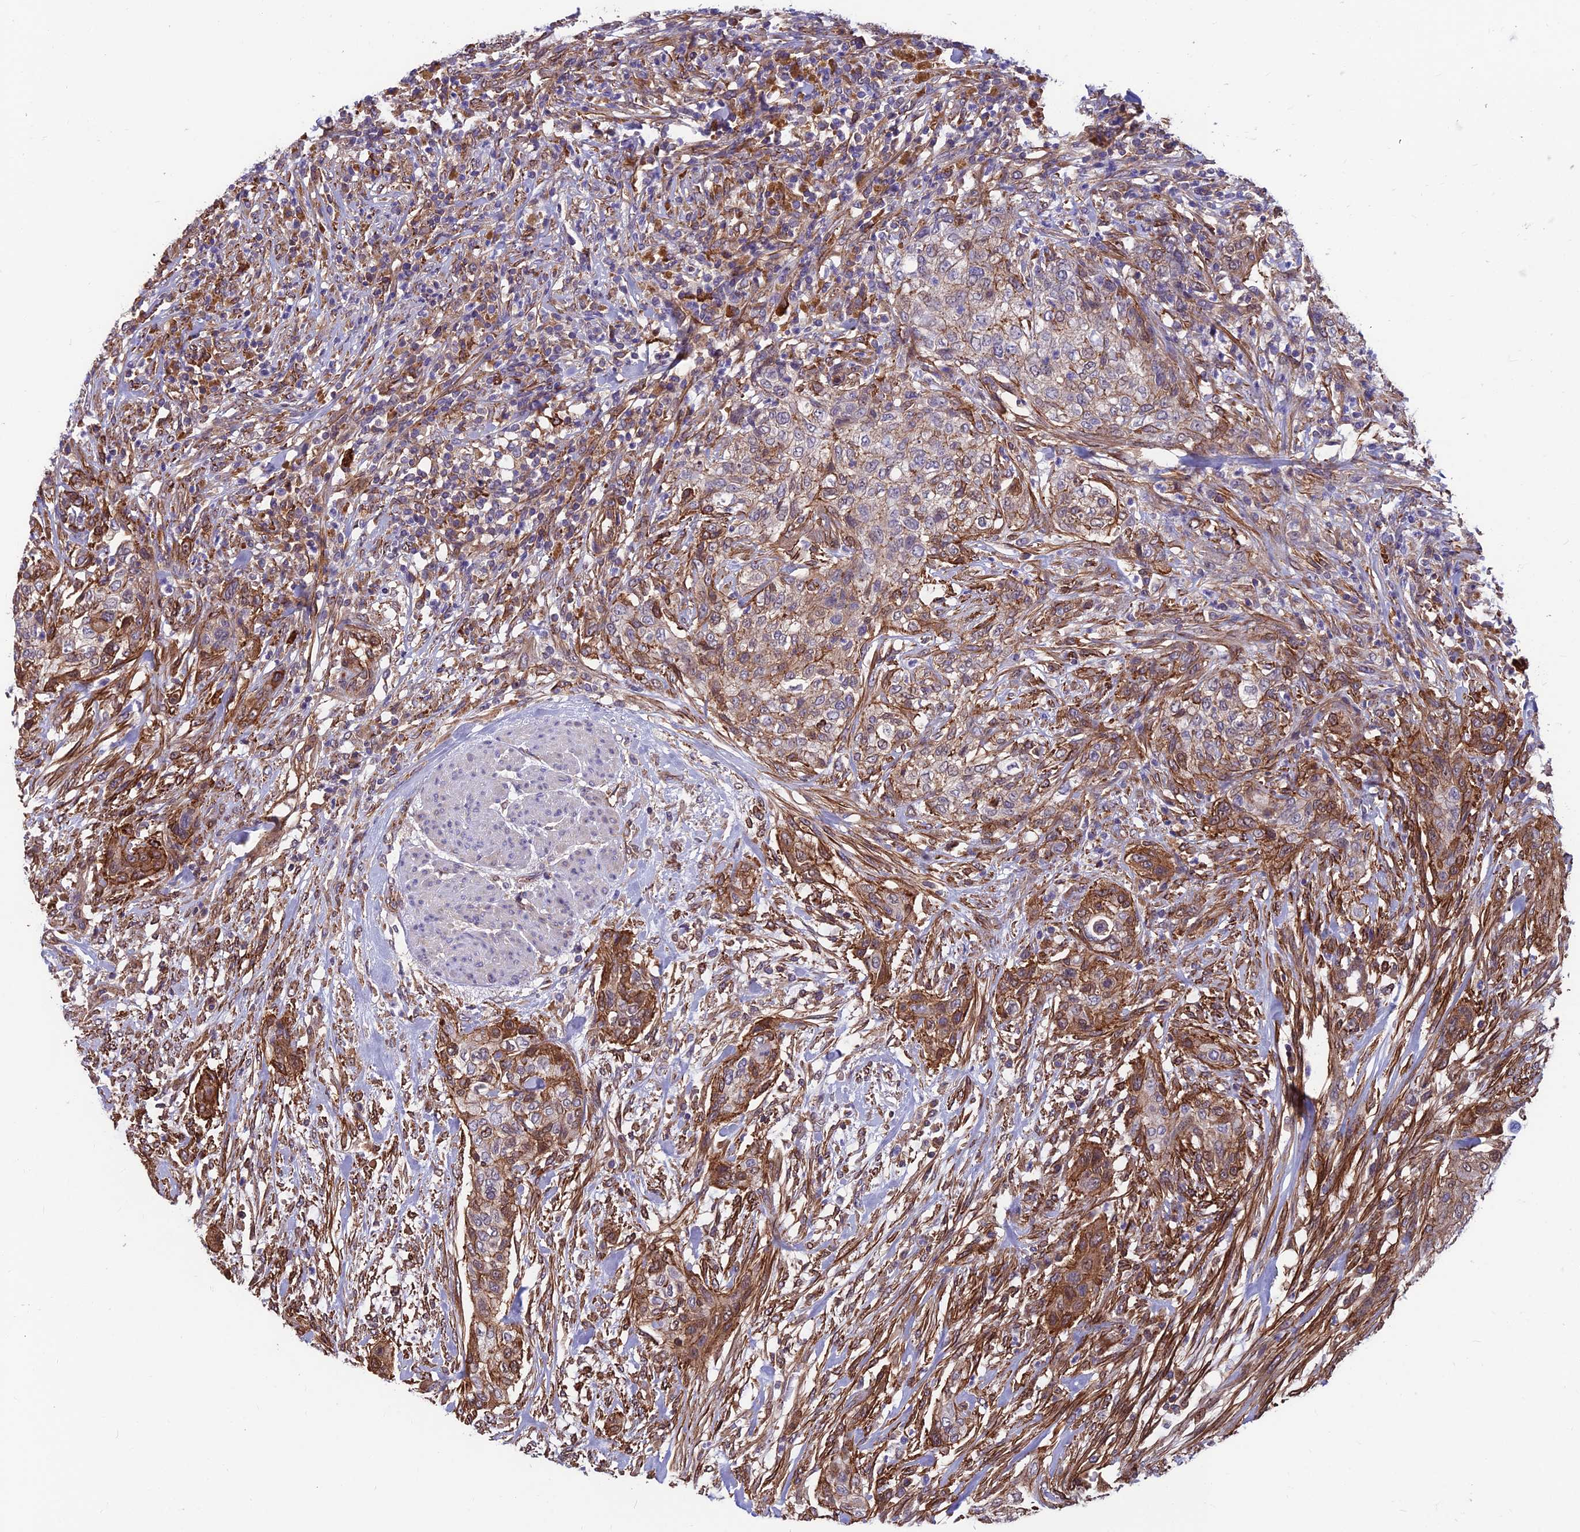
{"staining": {"intensity": "moderate", "quantity": "<25%", "location": "cytoplasmic/membranous"}, "tissue": "urothelial cancer", "cell_type": "Tumor cells", "image_type": "cancer", "snomed": [{"axis": "morphology", "description": "Urothelial carcinoma, High grade"}, {"axis": "topography", "description": "Urinary bladder"}], "caption": "Immunohistochemical staining of urothelial cancer demonstrates low levels of moderate cytoplasmic/membranous protein expression in about <25% of tumor cells.", "gene": "RTN4RL1", "patient": {"sex": "male", "age": 35}}